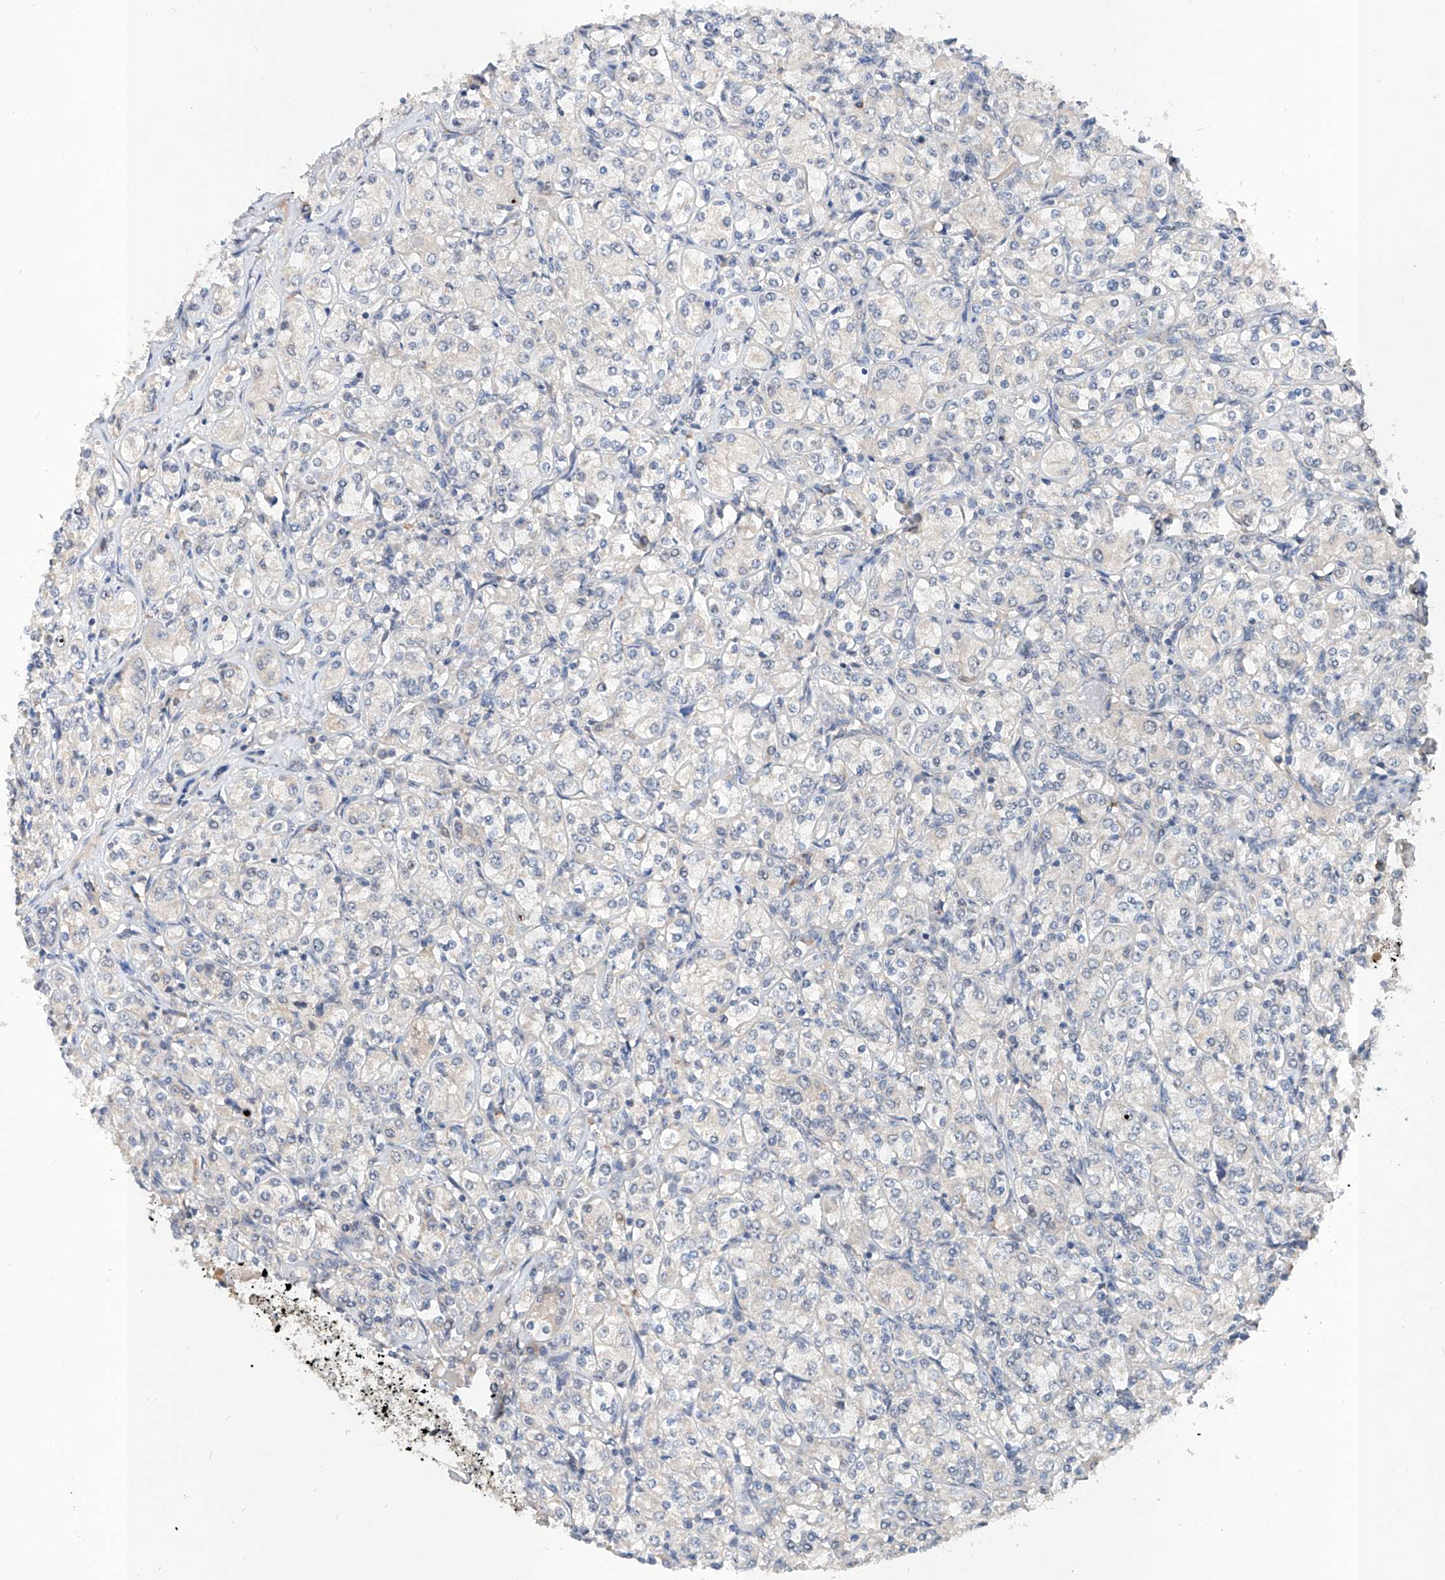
{"staining": {"intensity": "negative", "quantity": "none", "location": "none"}, "tissue": "renal cancer", "cell_type": "Tumor cells", "image_type": "cancer", "snomed": [{"axis": "morphology", "description": "Adenocarcinoma, NOS"}, {"axis": "topography", "description": "Kidney"}], "caption": "The image displays no staining of tumor cells in renal adenocarcinoma.", "gene": "CARMIL3", "patient": {"sex": "male", "age": 77}}